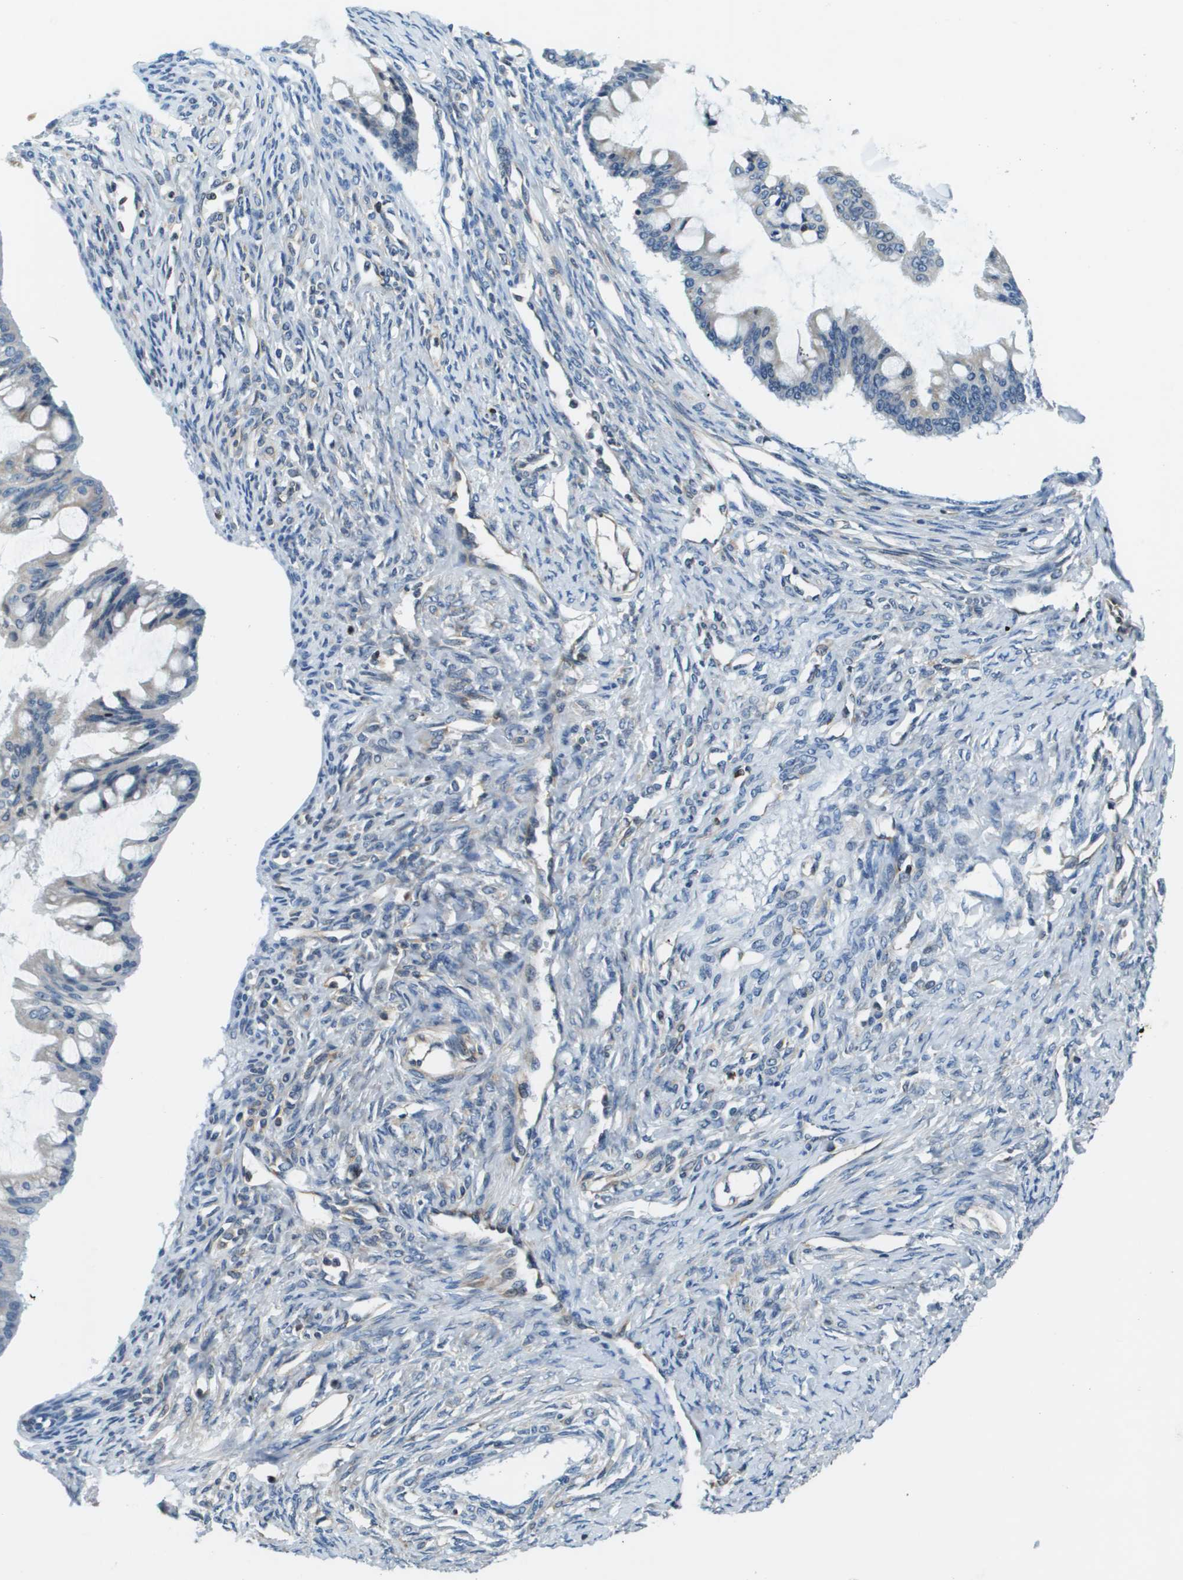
{"staining": {"intensity": "moderate", "quantity": "<25%", "location": "cytoplasmic/membranous"}, "tissue": "ovarian cancer", "cell_type": "Tumor cells", "image_type": "cancer", "snomed": [{"axis": "morphology", "description": "Cystadenocarcinoma, mucinous, NOS"}, {"axis": "topography", "description": "Ovary"}], "caption": "Immunohistochemical staining of ovarian mucinous cystadenocarcinoma displays low levels of moderate cytoplasmic/membranous protein positivity in about <25% of tumor cells. The protein is stained brown, and the nuclei are stained in blue (DAB (3,3'-diaminobenzidine) IHC with brightfield microscopy, high magnification).", "gene": "ESYT1", "patient": {"sex": "female", "age": 73}}